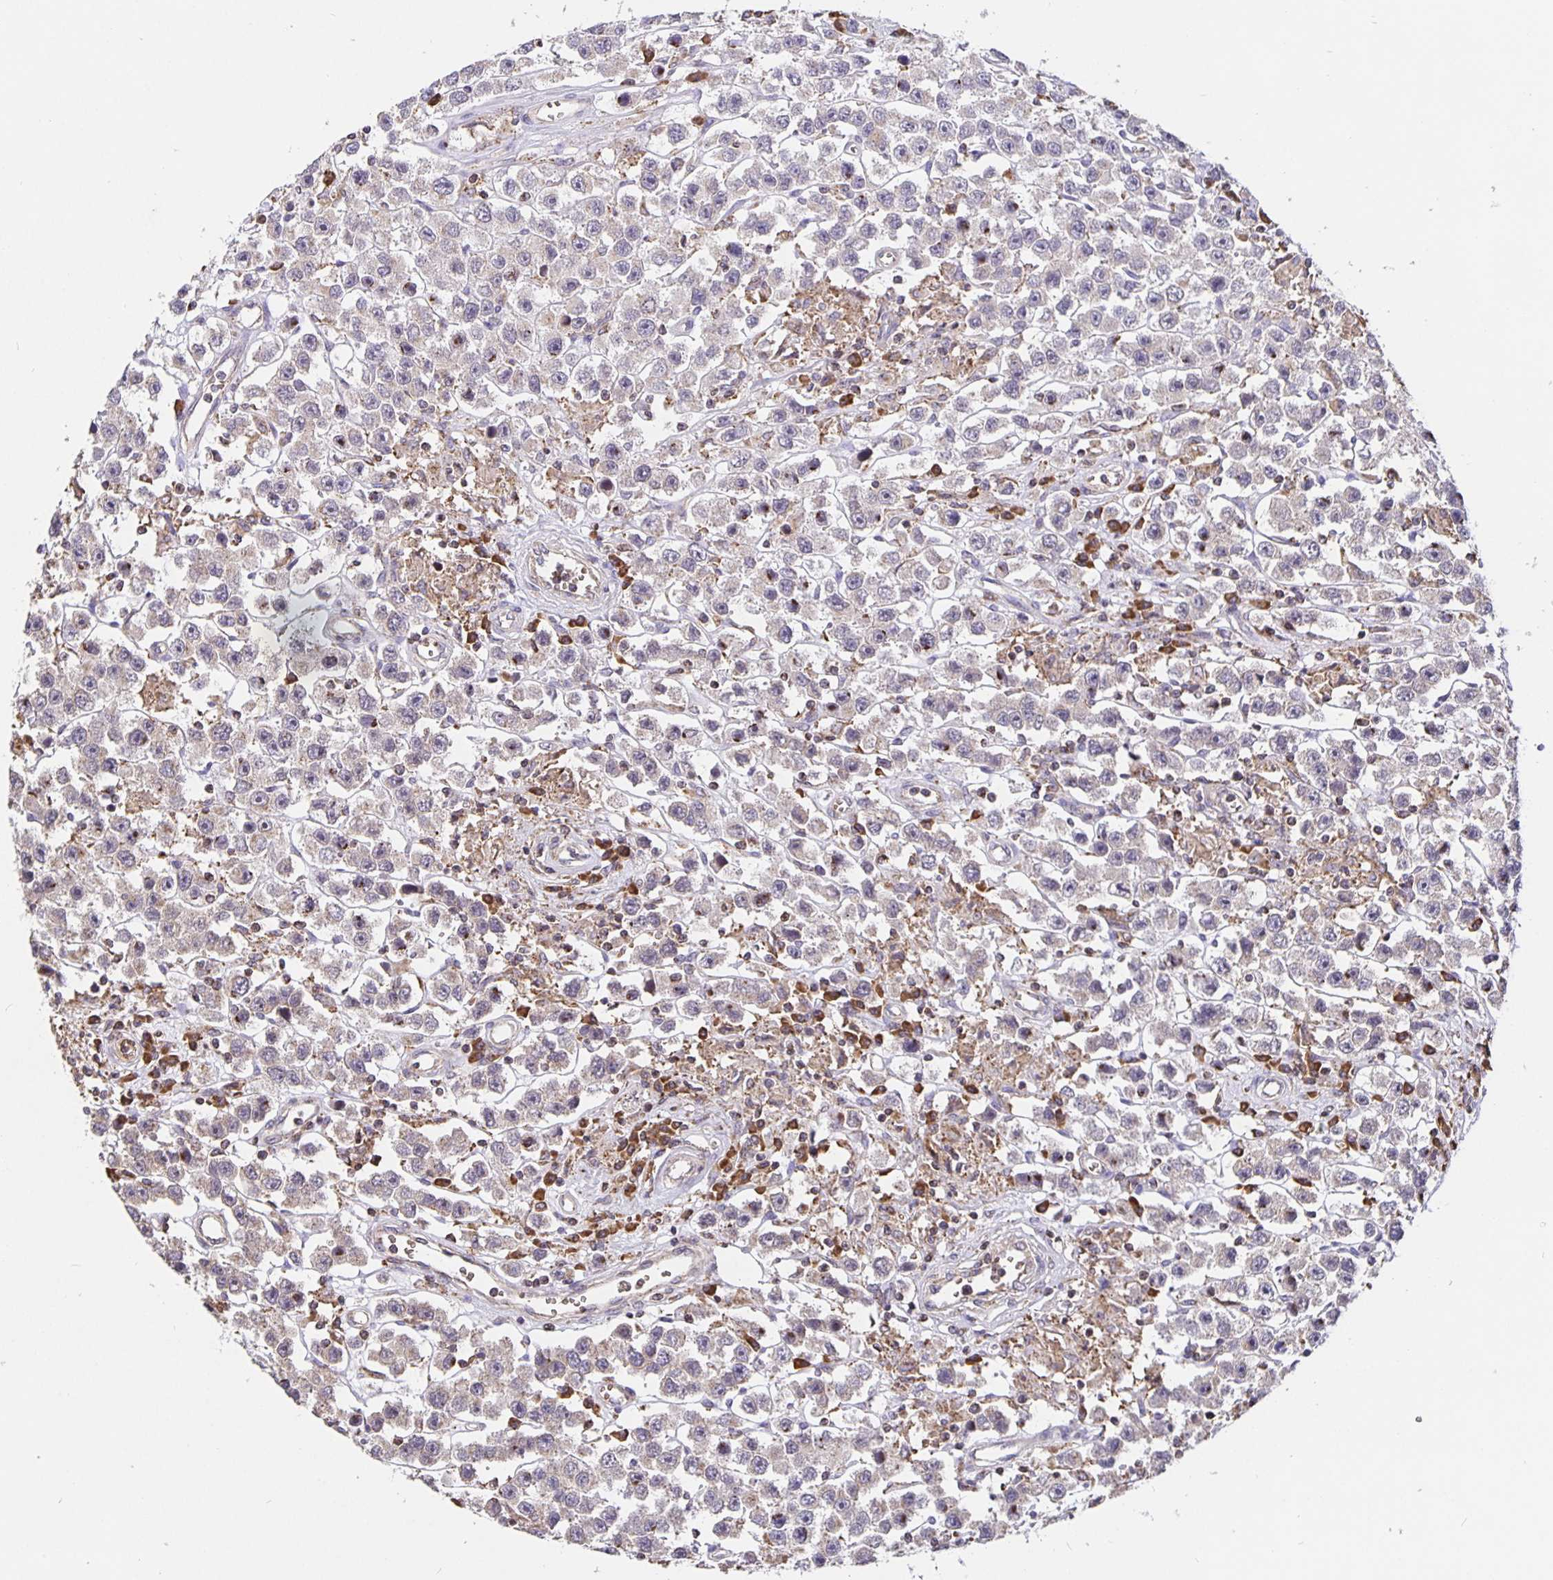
{"staining": {"intensity": "negative", "quantity": "none", "location": "none"}, "tissue": "testis cancer", "cell_type": "Tumor cells", "image_type": "cancer", "snomed": [{"axis": "morphology", "description": "Seminoma, NOS"}, {"axis": "topography", "description": "Testis"}], "caption": "Seminoma (testis) was stained to show a protein in brown. There is no significant expression in tumor cells. (DAB immunohistochemistry (IHC) visualized using brightfield microscopy, high magnification).", "gene": "TMEM71", "patient": {"sex": "male", "age": 45}}